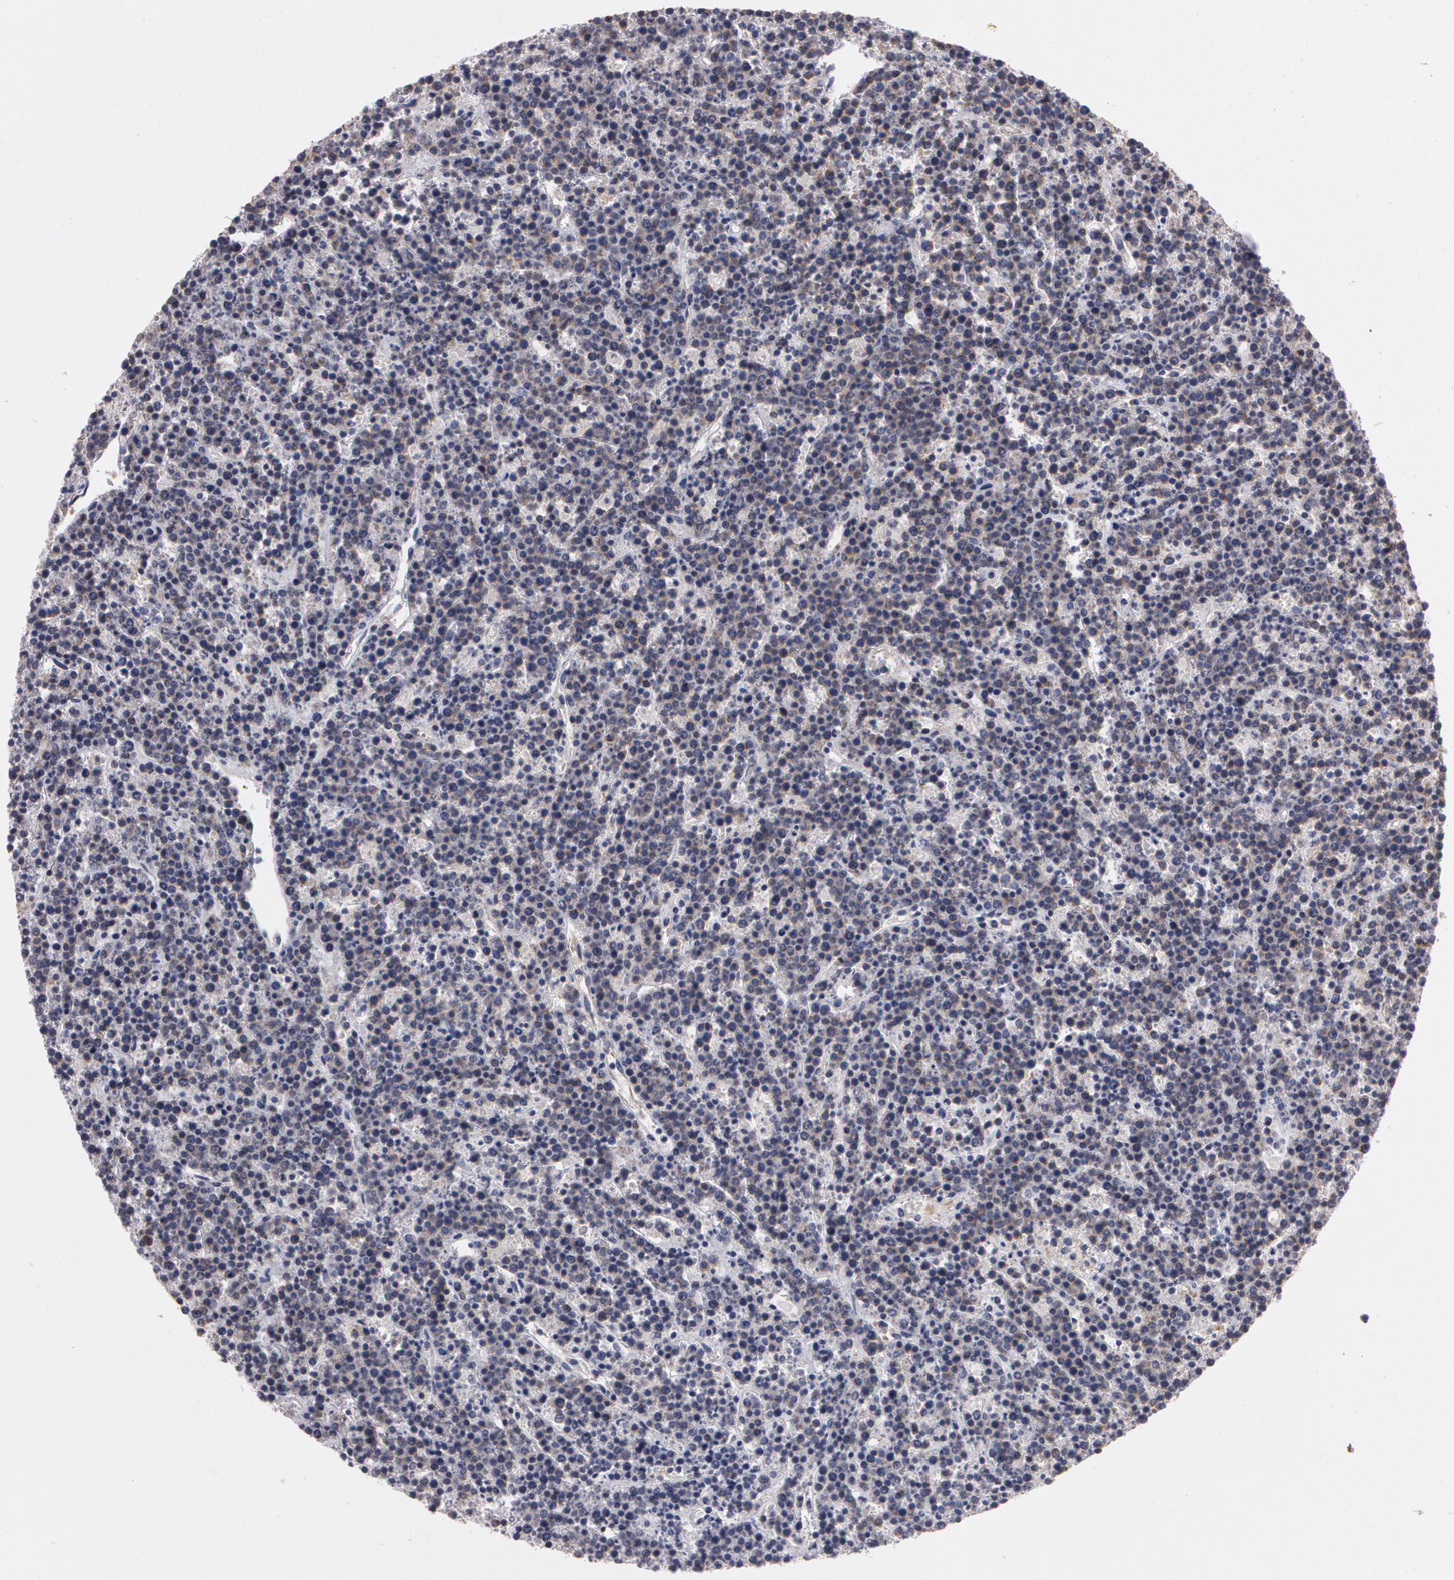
{"staining": {"intensity": "moderate", "quantity": ">75%", "location": "cytoplasmic/membranous"}, "tissue": "lymphoma", "cell_type": "Tumor cells", "image_type": "cancer", "snomed": [{"axis": "morphology", "description": "Malignant lymphoma, non-Hodgkin's type, High grade"}, {"axis": "topography", "description": "Ovary"}], "caption": "Moderate cytoplasmic/membranous staining for a protein is identified in about >75% of tumor cells of malignant lymphoma, non-Hodgkin's type (high-grade) using immunohistochemistry.", "gene": "NEK9", "patient": {"sex": "female", "age": 56}}